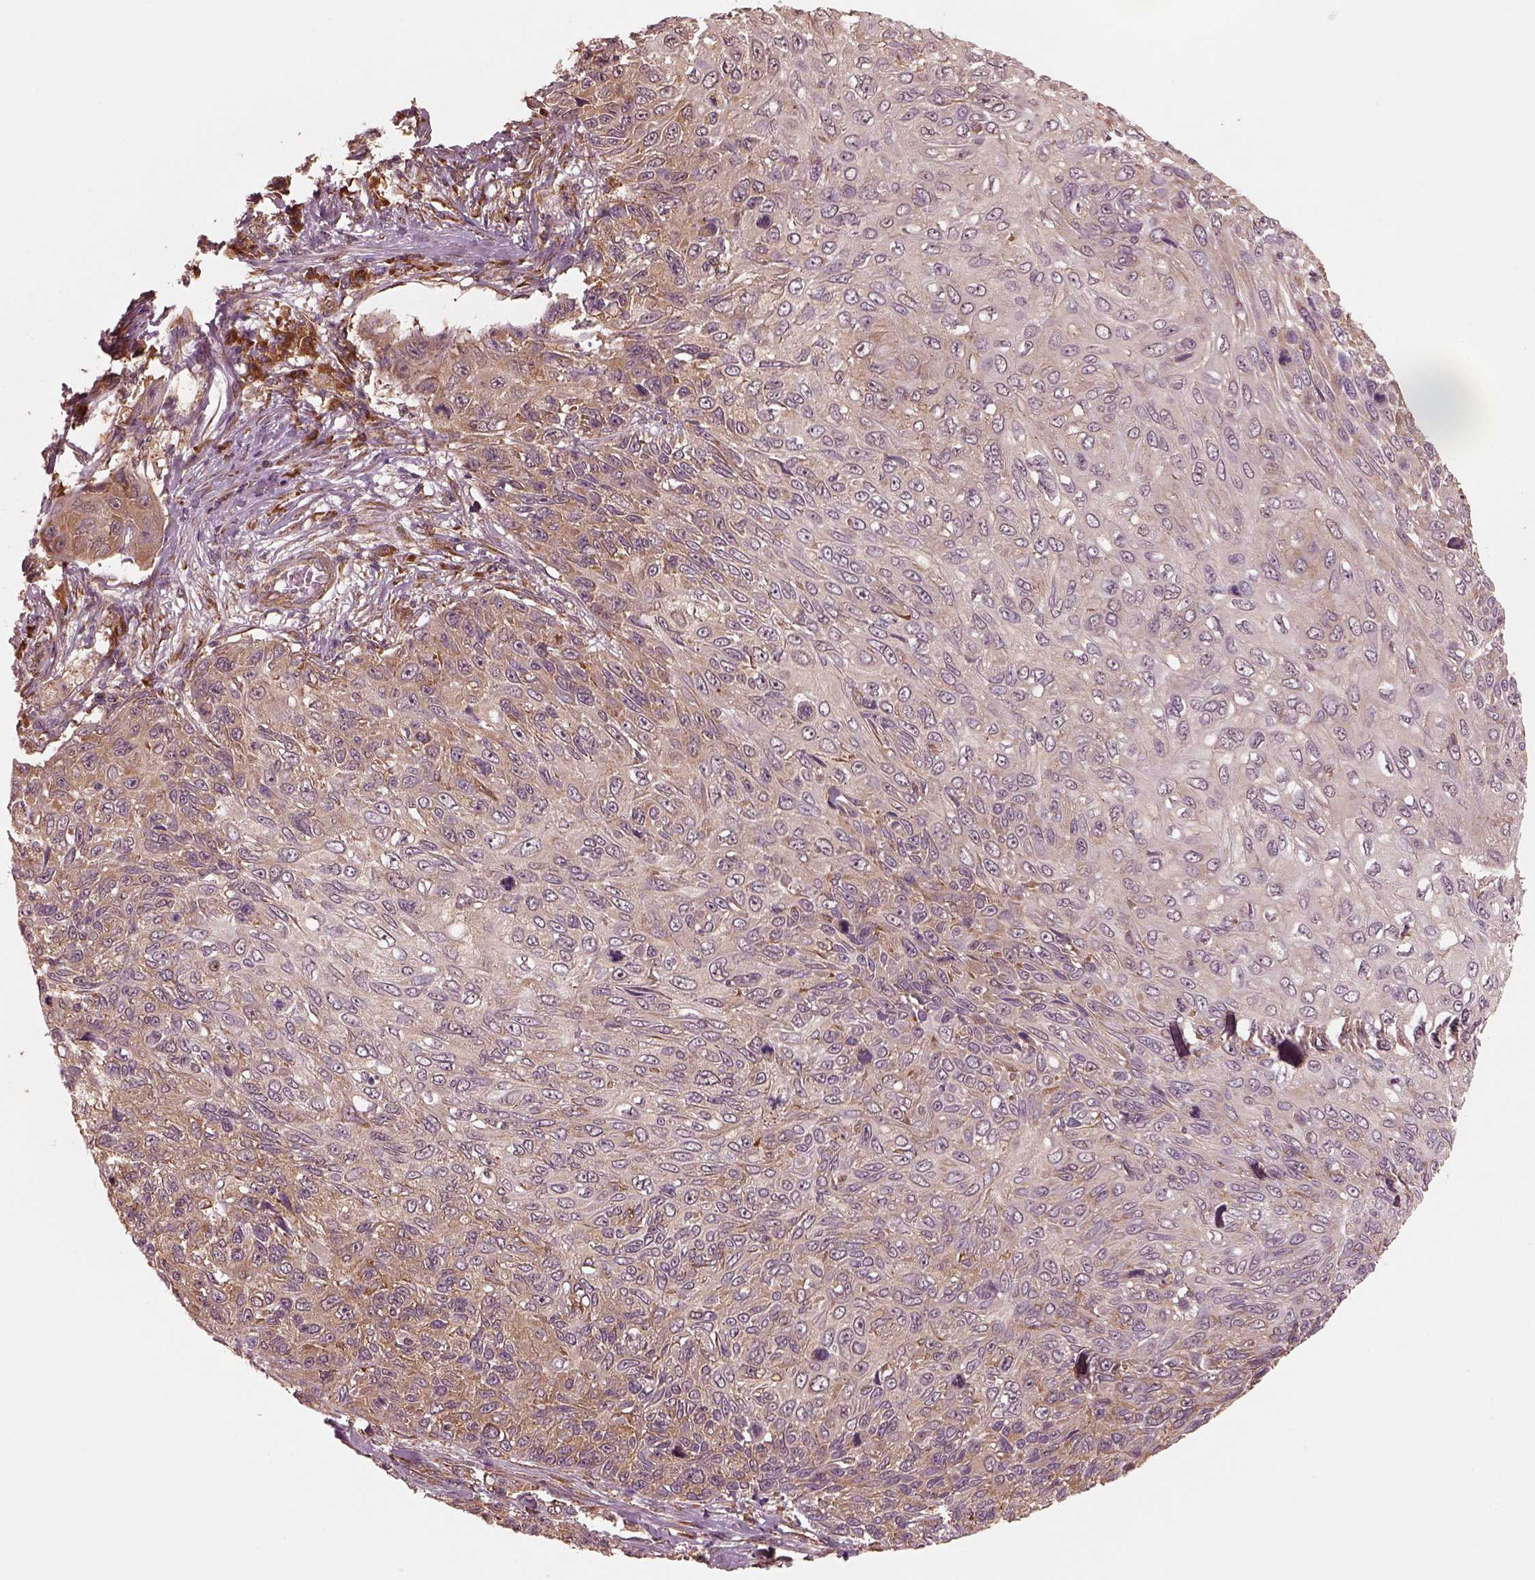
{"staining": {"intensity": "weak", "quantity": "25%-75%", "location": "cytoplasmic/membranous"}, "tissue": "skin cancer", "cell_type": "Tumor cells", "image_type": "cancer", "snomed": [{"axis": "morphology", "description": "Squamous cell carcinoma, NOS"}, {"axis": "topography", "description": "Skin"}], "caption": "Tumor cells demonstrate weak cytoplasmic/membranous staining in approximately 25%-75% of cells in skin cancer.", "gene": "RPS5", "patient": {"sex": "male", "age": 92}}